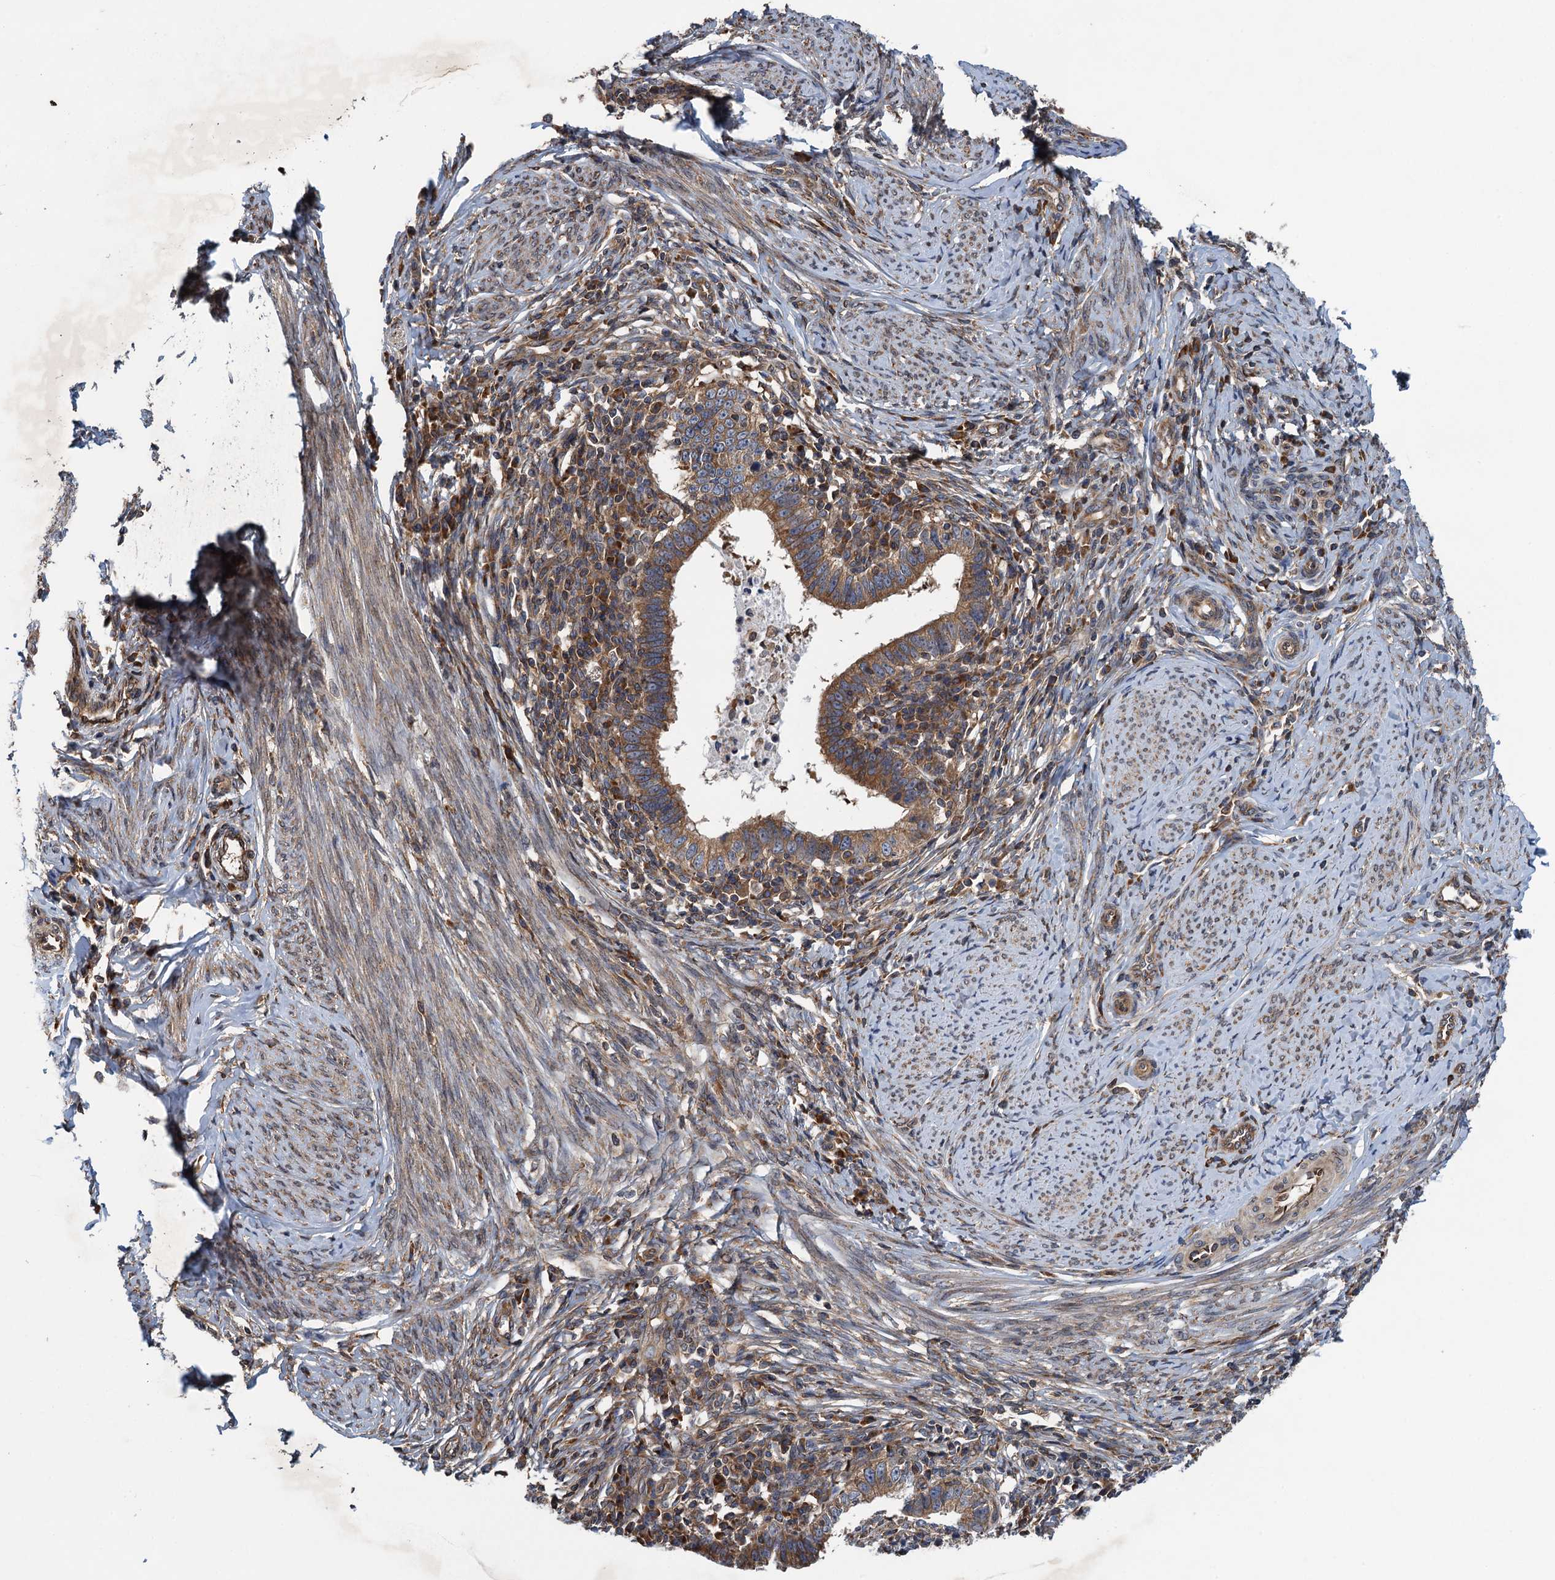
{"staining": {"intensity": "moderate", "quantity": ">75%", "location": "cytoplasmic/membranous"}, "tissue": "cervical cancer", "cell_type": "Tumor cells", "image_type": "cancer", "snomed": [{"axis": "morphology", "description": "Adenocarcinoma, NOS"}, {"axis": "topography", "description": "Cervix"}], "caption": "Cervical cancer (adenocarcinoma) was stained to show a protein in brown. There is medium levels of moderate cytoplasmic/membranous staining in approximately >75% of tumor cells. The staining was performed using DAB, with brown indicating positive protein expression. Nuclei are stained blue with hematoxylin.", "gene": "MDM1", "patient": {"sex": "female", "age": 36}}